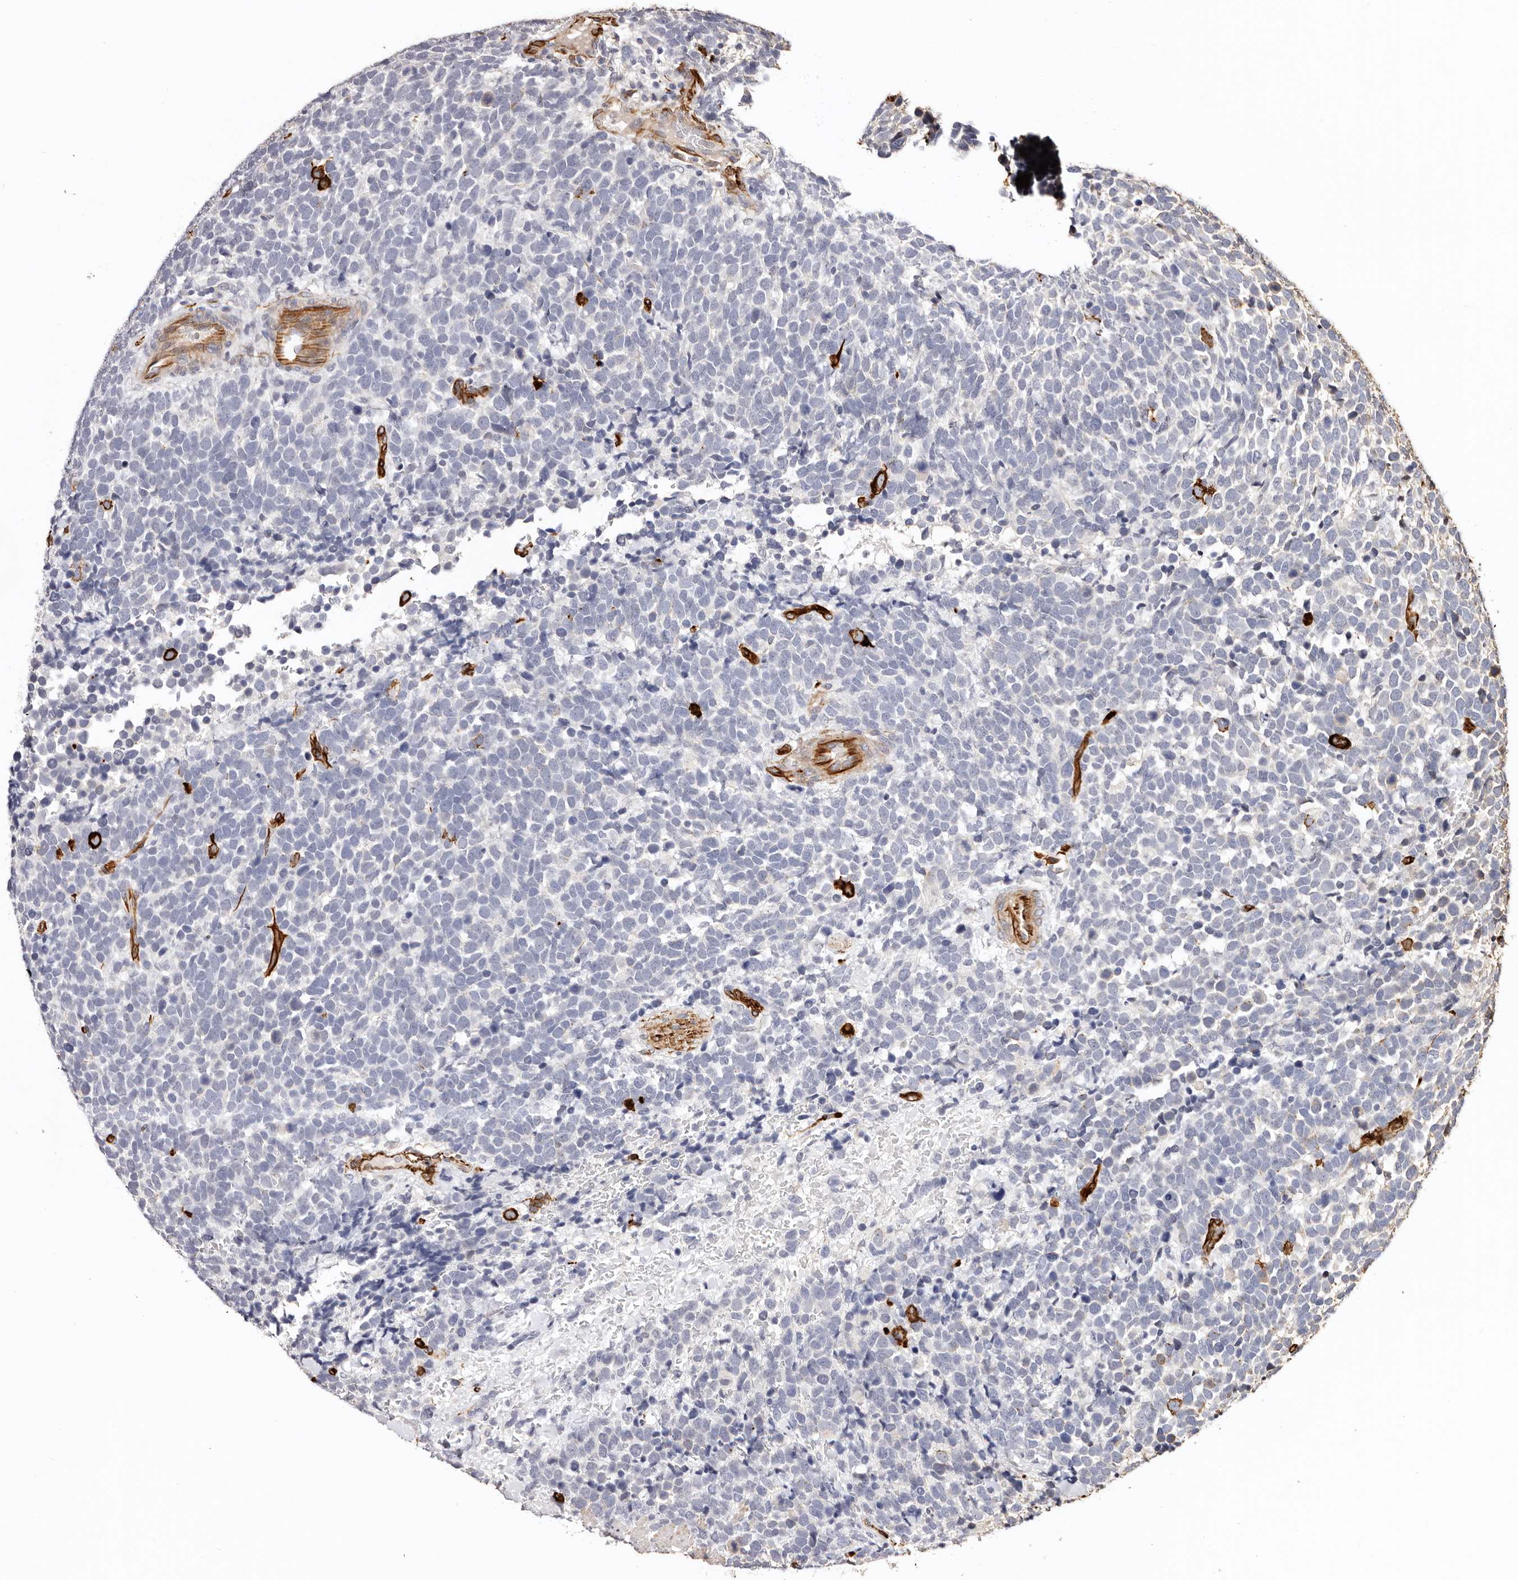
{"staining": {"intensity": "strong", "quantity": "<25%", "location": "cytoplasmic/membranous"}, "tissue": "urothelial cancer", "cell_type": "Tumor cells", "image_type": "cancer", "snomed": [{"axis": "morphology", "description": "Urothelial carcinoma, High grade"}, {"axis": "topography", "description": "Urinary bladder"}], "caption": "Immunohistochemical staining of urothelial carcinoma (high-grade) exhibits medium levels of strong cytoplasmic/membranous expression in about <25% of tumor cells.", "gene": "ZNF557", "patient": {"sex": "female", "age": 82}}